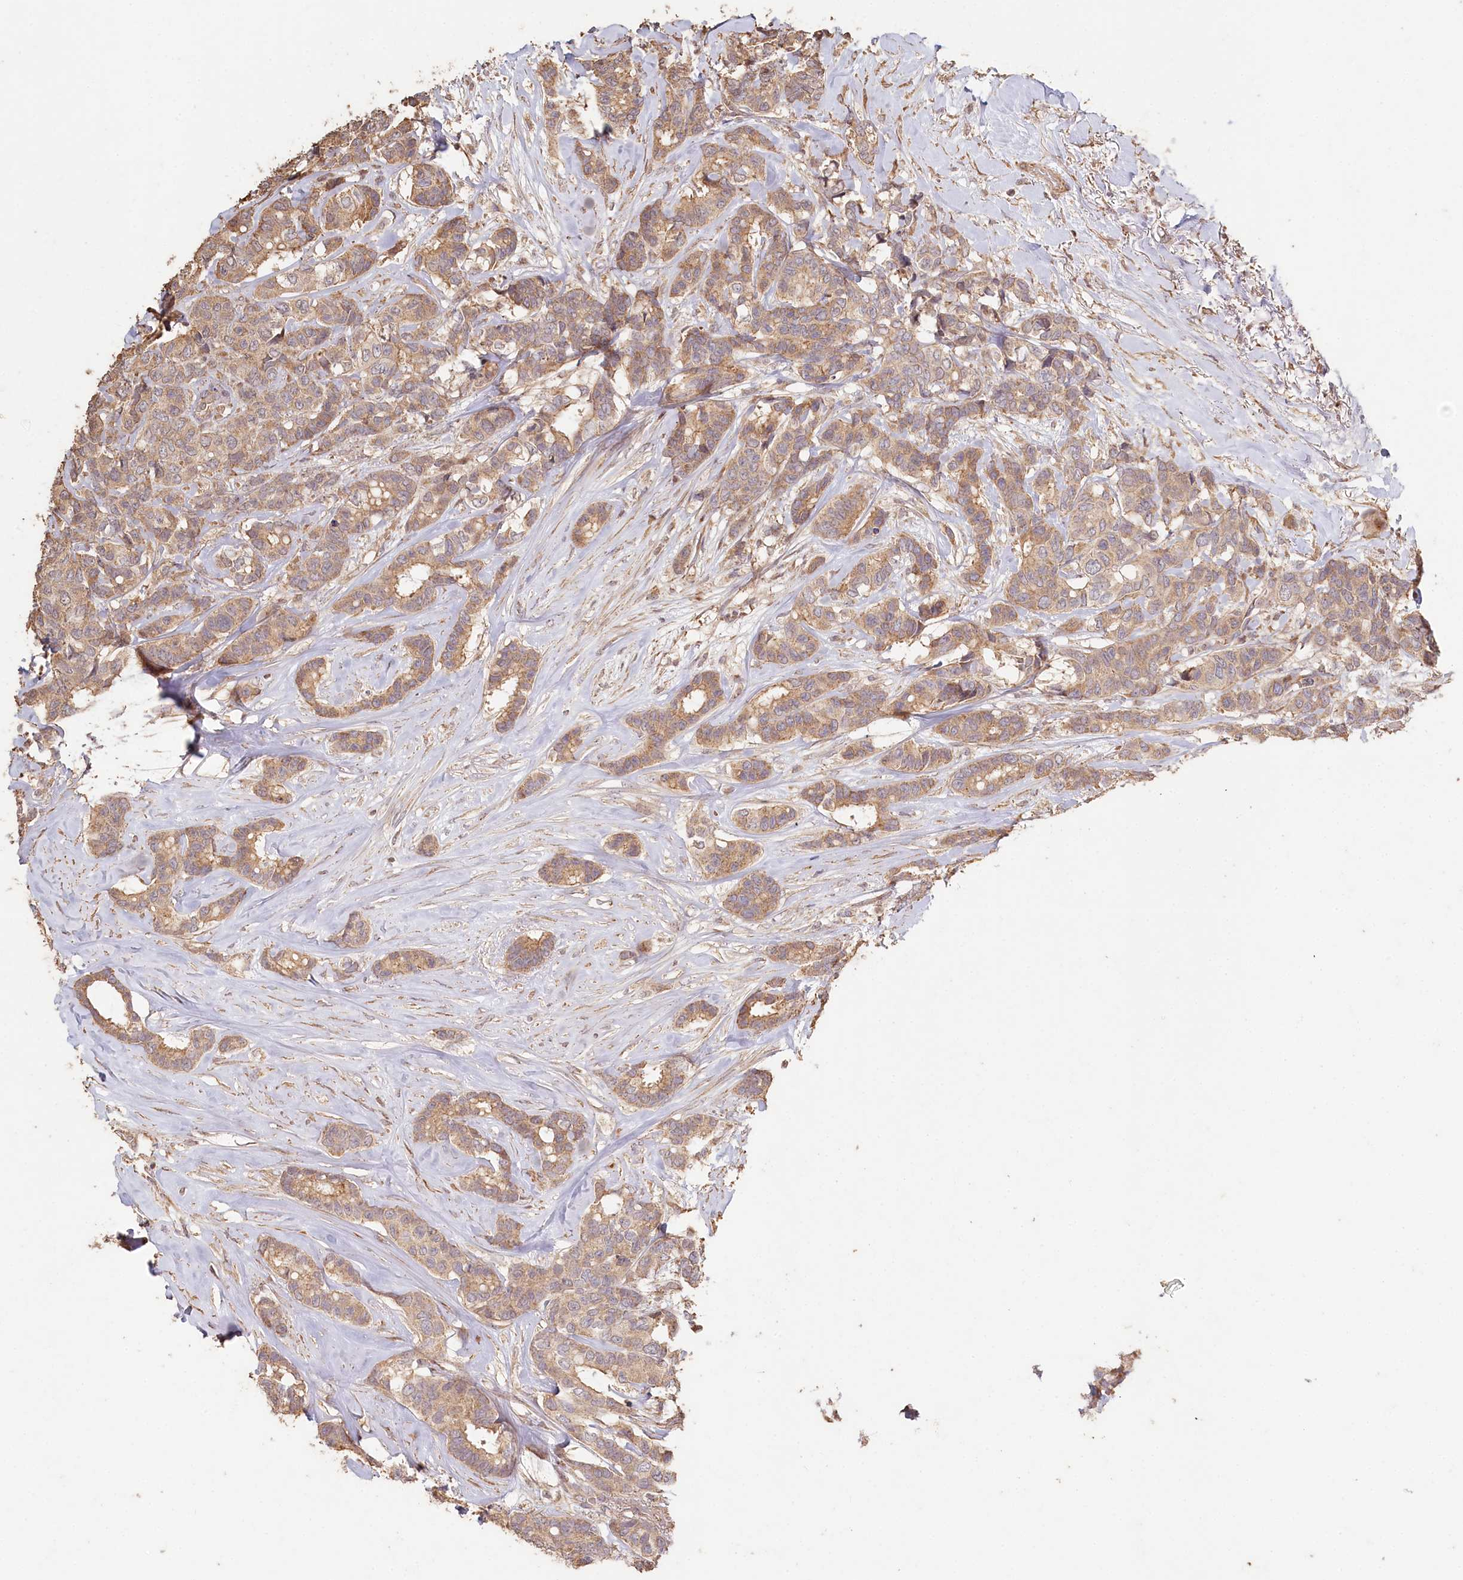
{"staining": {"intensity": "moderate", "quantity": ">75%", "location": "cytoplasmic/membranous"}, "tissue": "breast cancer", "cell_type": "Tumor cells", "image_type": "cancer", "snomed": [{"axis": "morphology", "description": "Duct carcinoma"}, {"axis": "topography", "description": "Breast"}], "caption": "Tumor cells display medium levels of moderate cytoplasmic/membranous staining in about >75% of cells in human breast cancer.", "gene": "HAL", "patient": {"sex": "female", "age": 87}}